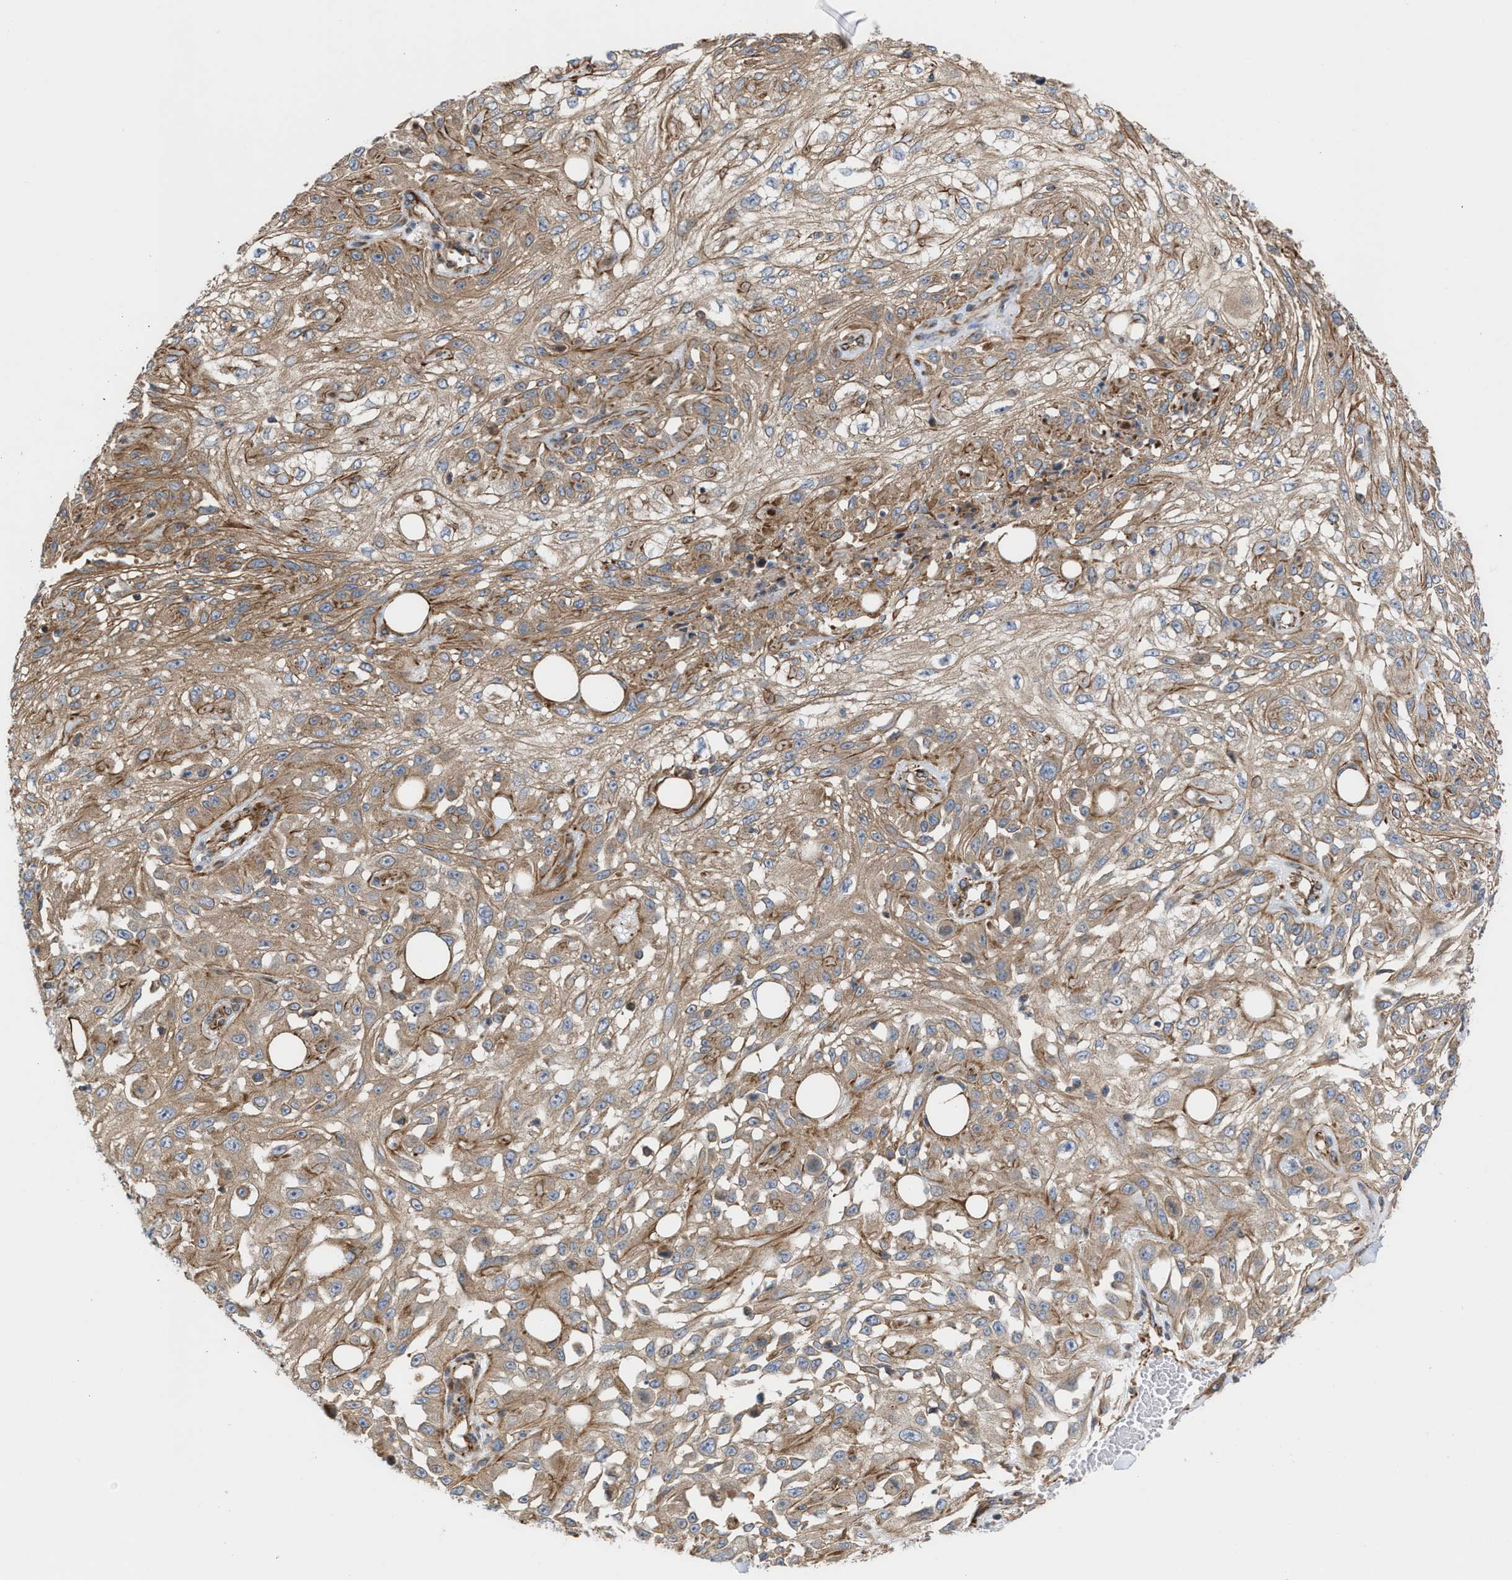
{"staining": {"intensity": "moderate", "quantity": "25%-75%", "location": "cytoplasmic/membranous"}, "tissue": "skin cancer", "cell_type": "Tumor cells", "image_type": "cancer", "snomed": [{"axis": "morphology", "description": "Squamous cell carcinoma, NOS"}, {"axis": "morphology", "description": "Squamous cell carcinoma, metastatic, NOS"}, {"axis": "topography", "description": "Skin"}, {"axis": "topography", "description": "Lymph node"}], "caption": "Human squamous cell carcinoma (skin) stained with a brown dye displays moderate cytoplasmic/membranous positive positivity in about 25%-75% of tumor cells.", "gene": "EPS15L1", "patient": {"sex": "male", "age": 75}}